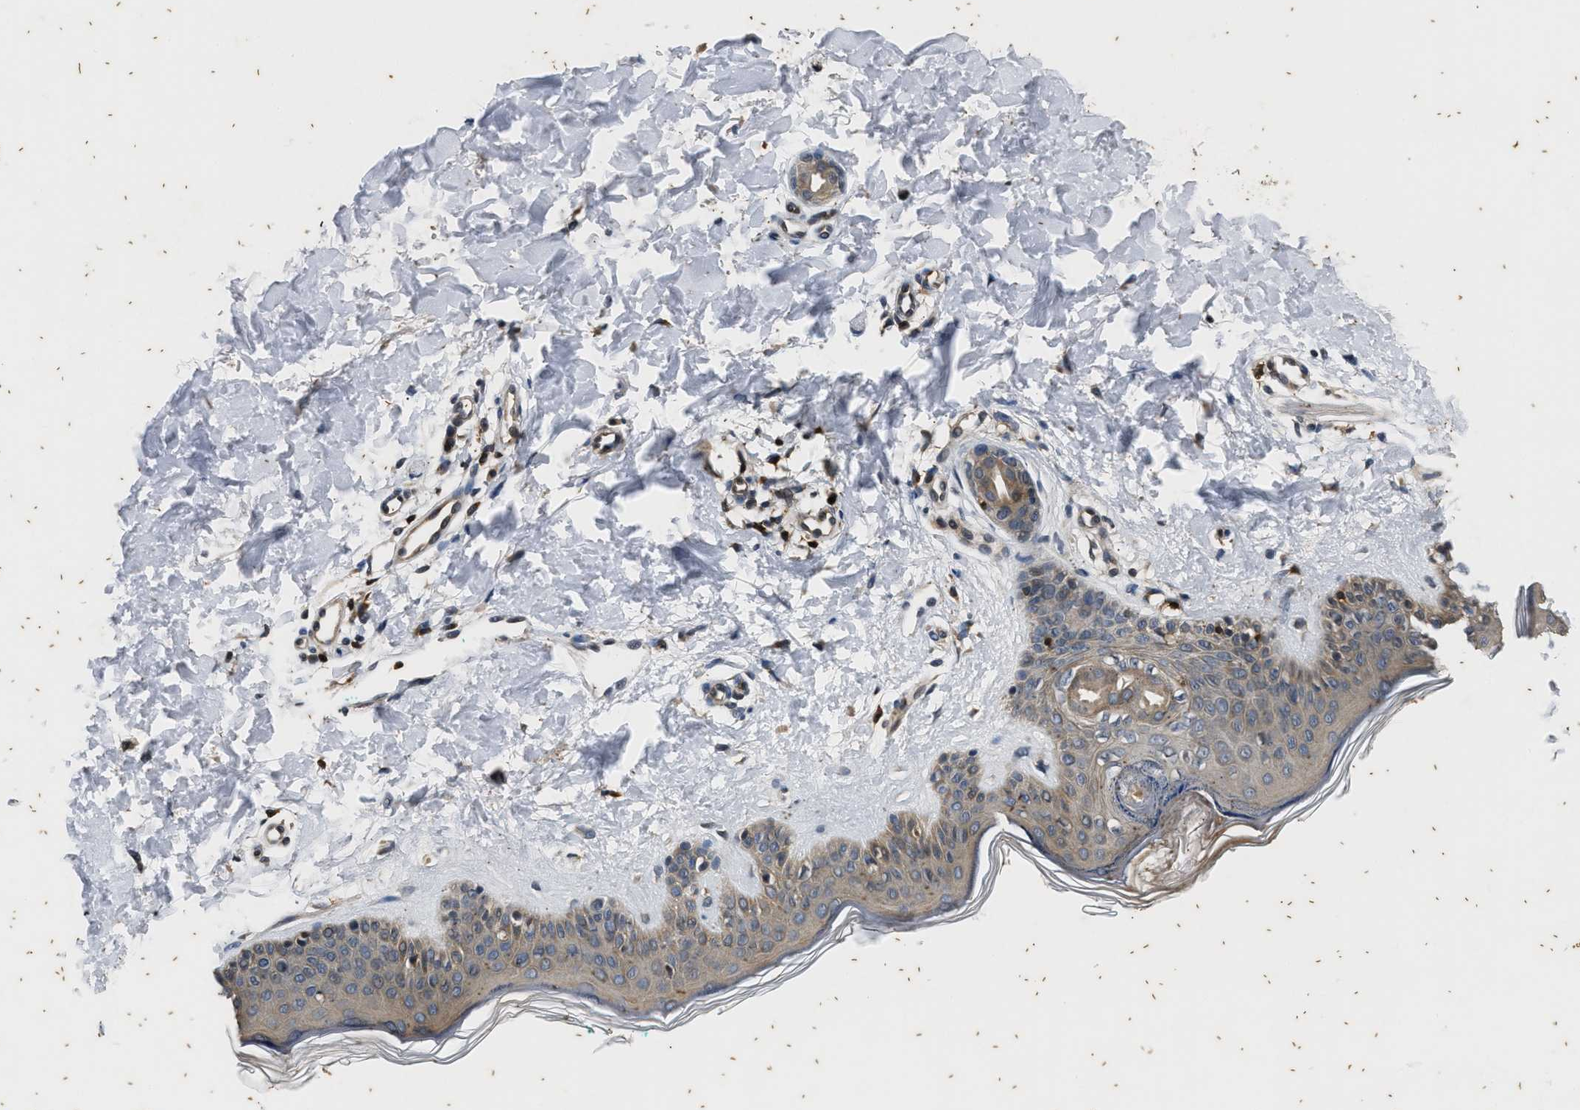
{"staining": {"intensity": "moderate", "quantity": ">75%", "location": "cytoplasmic/membranous"}, "tissue": "skin", "cell_type": "Fibroblasts", "image_type": "normal", "snomed": [{"axis": "morphology", "description": "Normal tissue, NOS"}, {"axis": "topography", "description": "Skin"}], "caption": "A photomicrograph showing moderate cytoplasmic/membranous positivity in approximately >75% of fibroblasts in unremarkable skin, as visualized by brown immunohistochemical staining.", "gene": "PTPN7", "patient": {"sex": "male", "age": 30}}